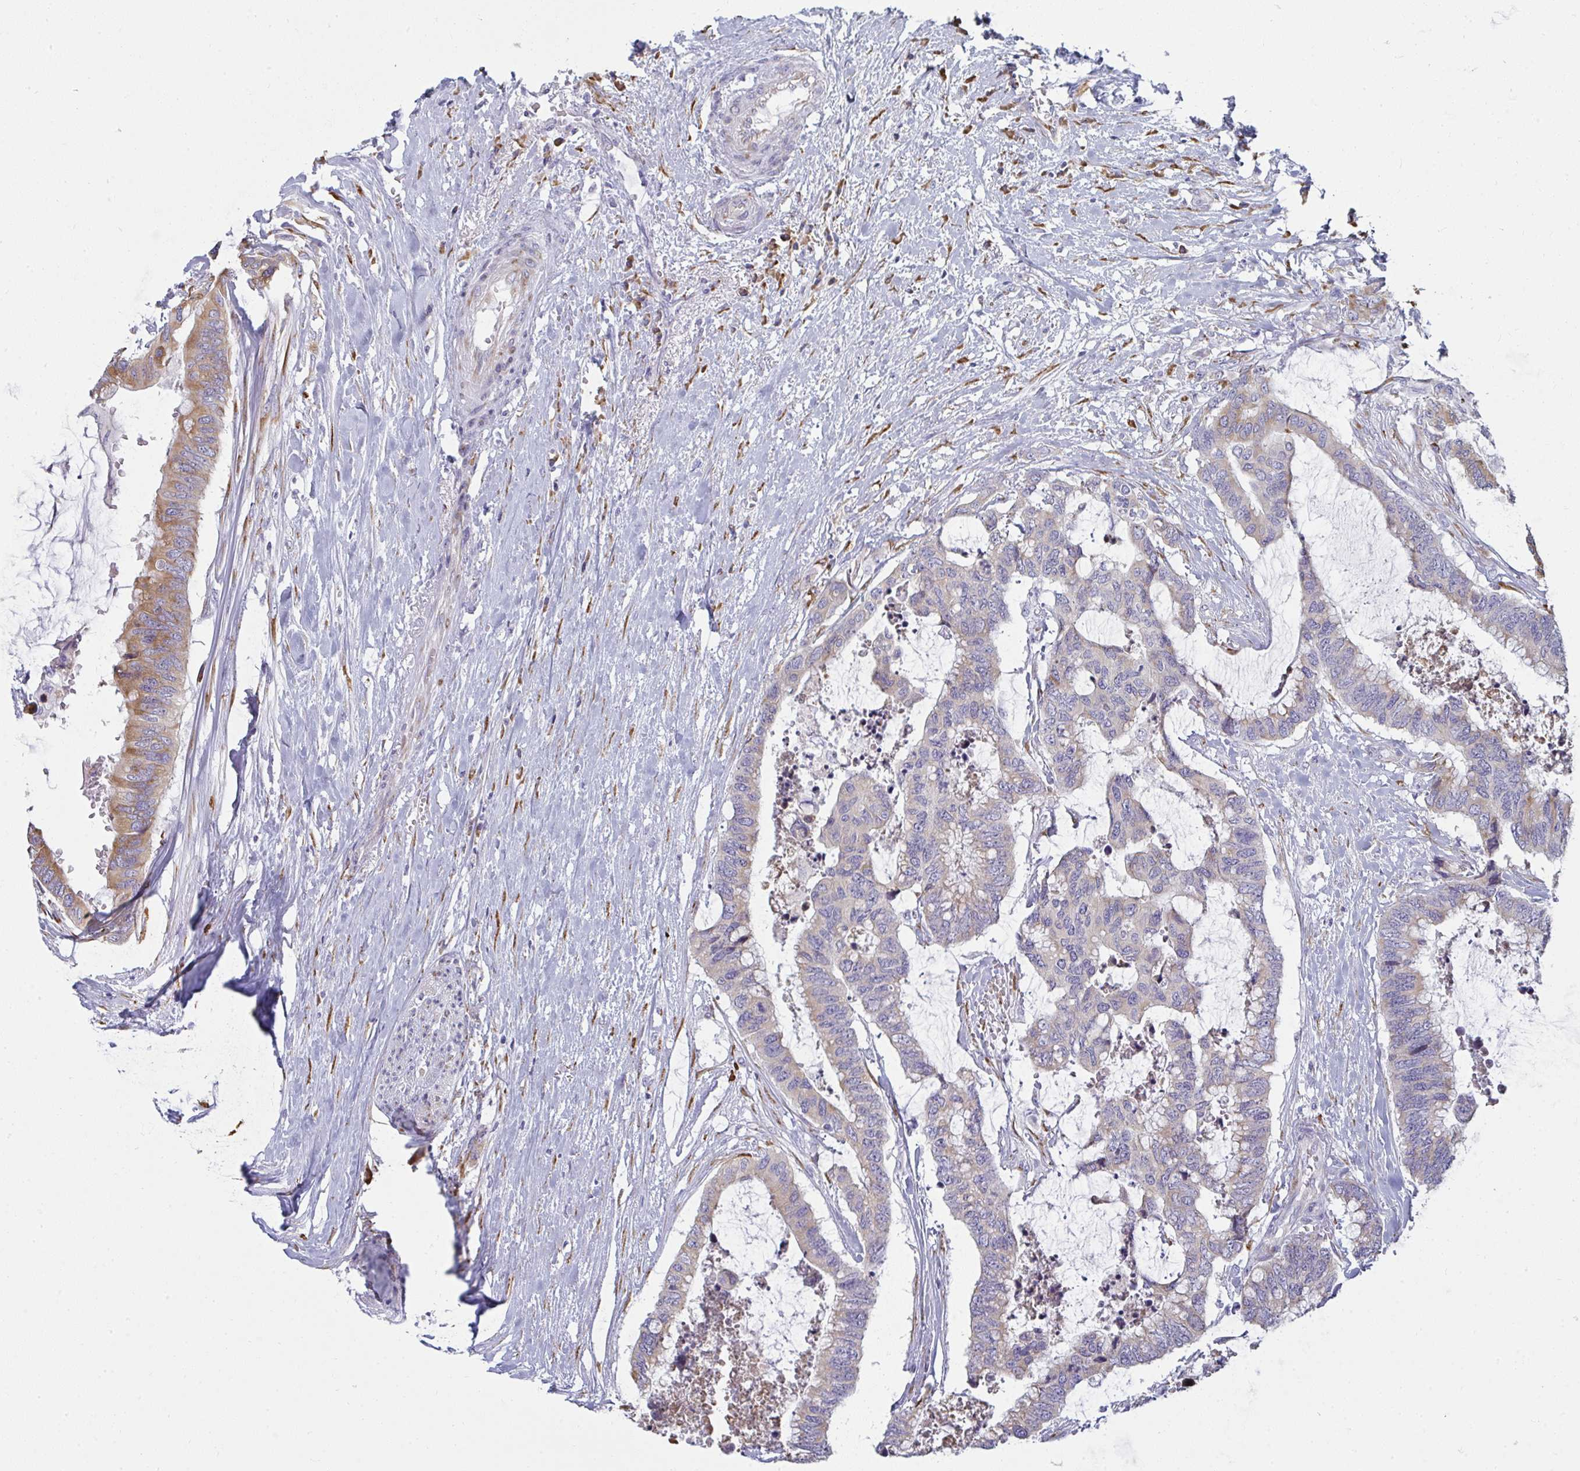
{"staining": {"intensity": "moderate", "quantity": "25%-75%", "location": "cytoplasmic/membranous"}, "tissue": "colorectal cancer", "cell_type": "Tumor cells", "image_type": "cancer", "snomed": [{"axis": "morphology", "description": "Adenocarcinoma, NOS"}, {"axis": "topography", "description": "Rectum"}], "caption": "Immunohistochemistry (DAB (3,3'-diaminobenzidine)) staining of colorectal cancer (adenocarcinoma) exhibits moderate cytoplasmic/membranous protein positivity in approximately 25%-75% of tumor cells.", "gene": "SHROOM1", "patient": {"sex": "female", "age": 59}}